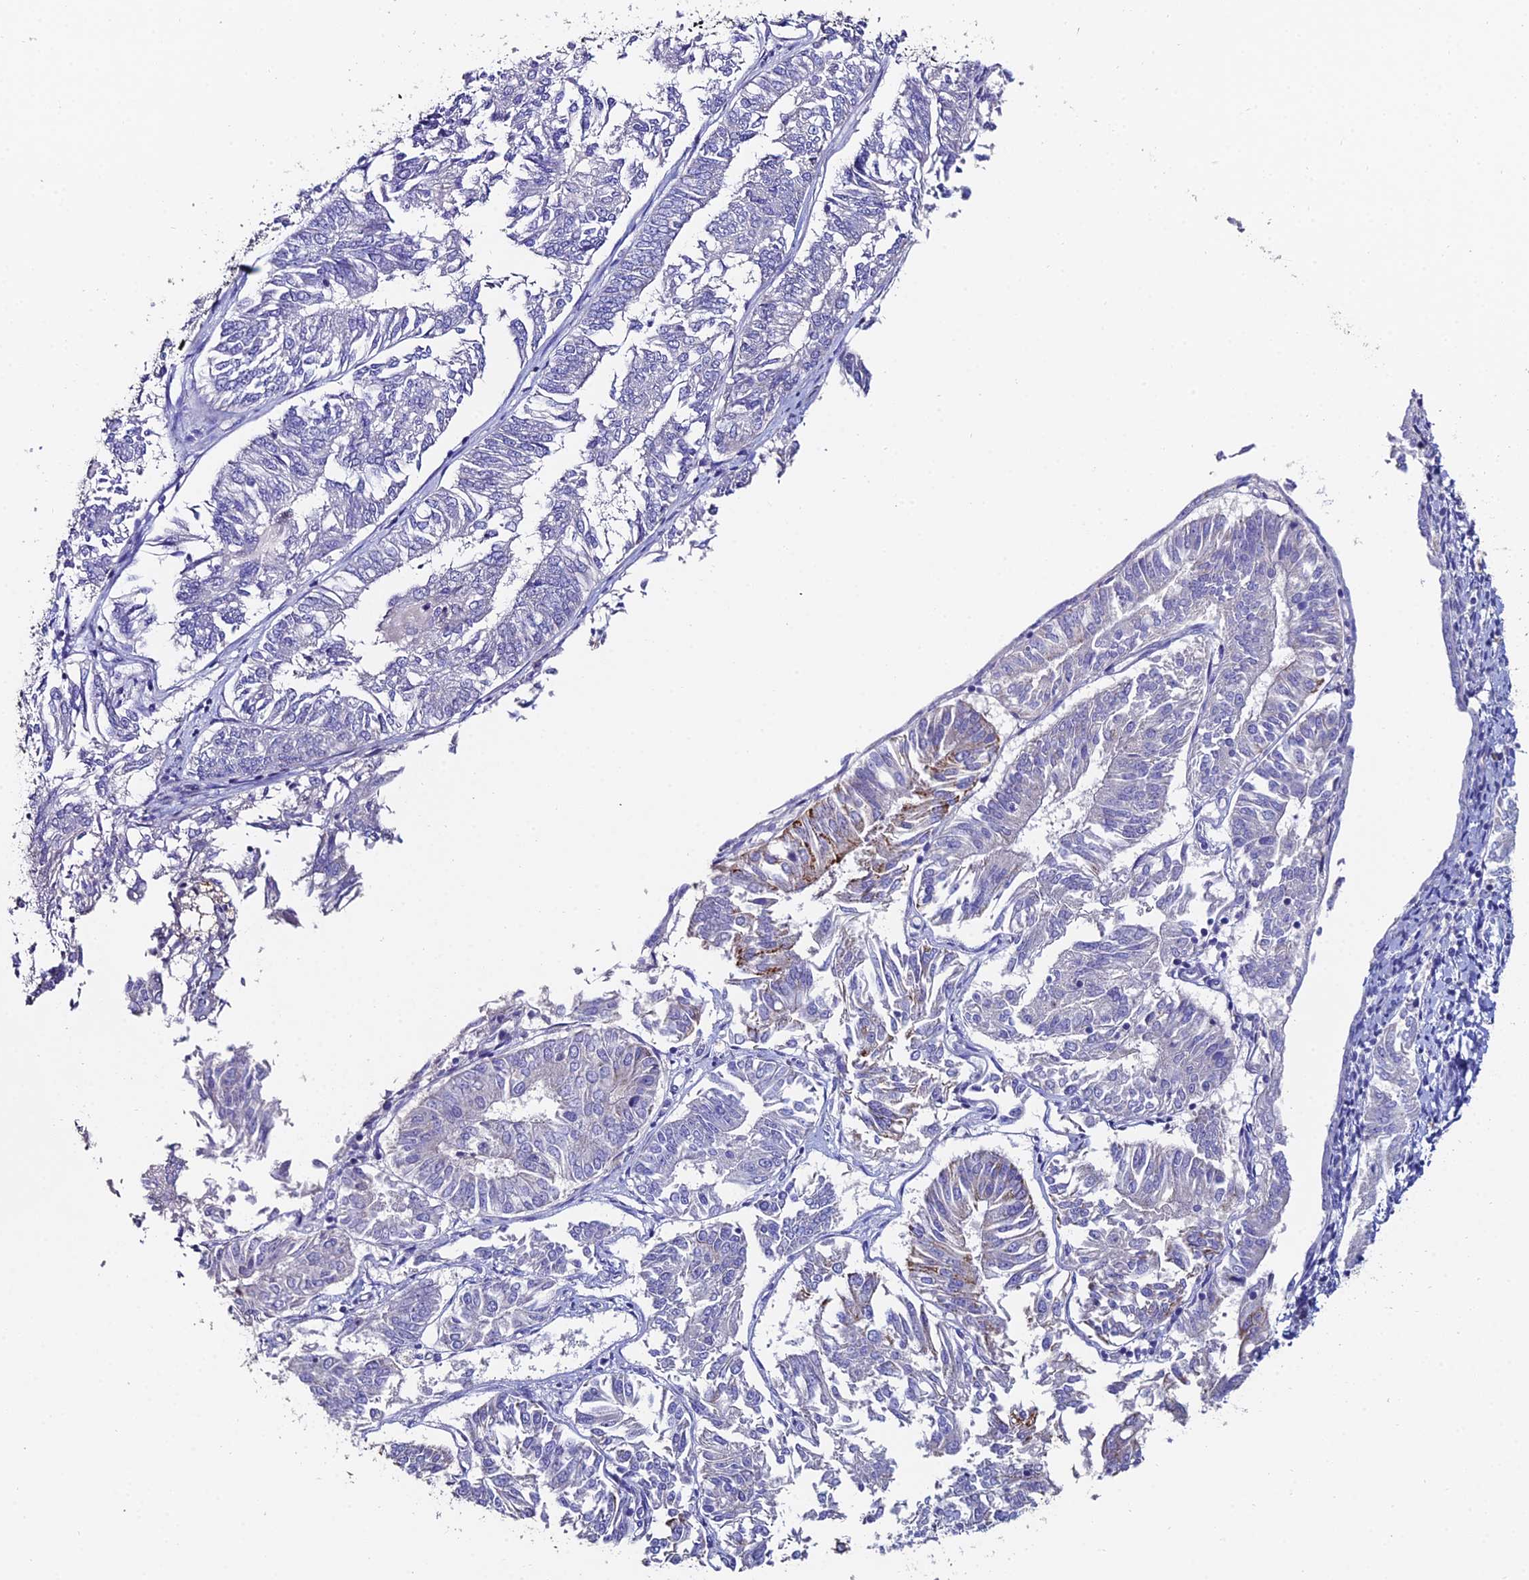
{"staining": {"intensity": "moderate", "quantity": "<25%", "location": "cytoplasmic/membranous"}, "tissue": "endometrial cancer", "cell_type": "Tumor cells", "image_type": "cancer", "snomed": [{"axis": "morphology", "description": "Adenocarcinoma, NOS"}, {"axis": "topography", "description": "Endometrium"}], "caption": "The micrograph exhibits immunohistochemical staining of endometrial adenocarcinoma. There is moderate cytoplasmic/membranous expression is identified in about <25% of tumor cells. The protein is stained brown, and the nuclei are stained in blue (DAB IHC with brightfield microscopy, high magnification).", "gene": "ESRRG", "patient": {"sex": "female", "age": 58}}